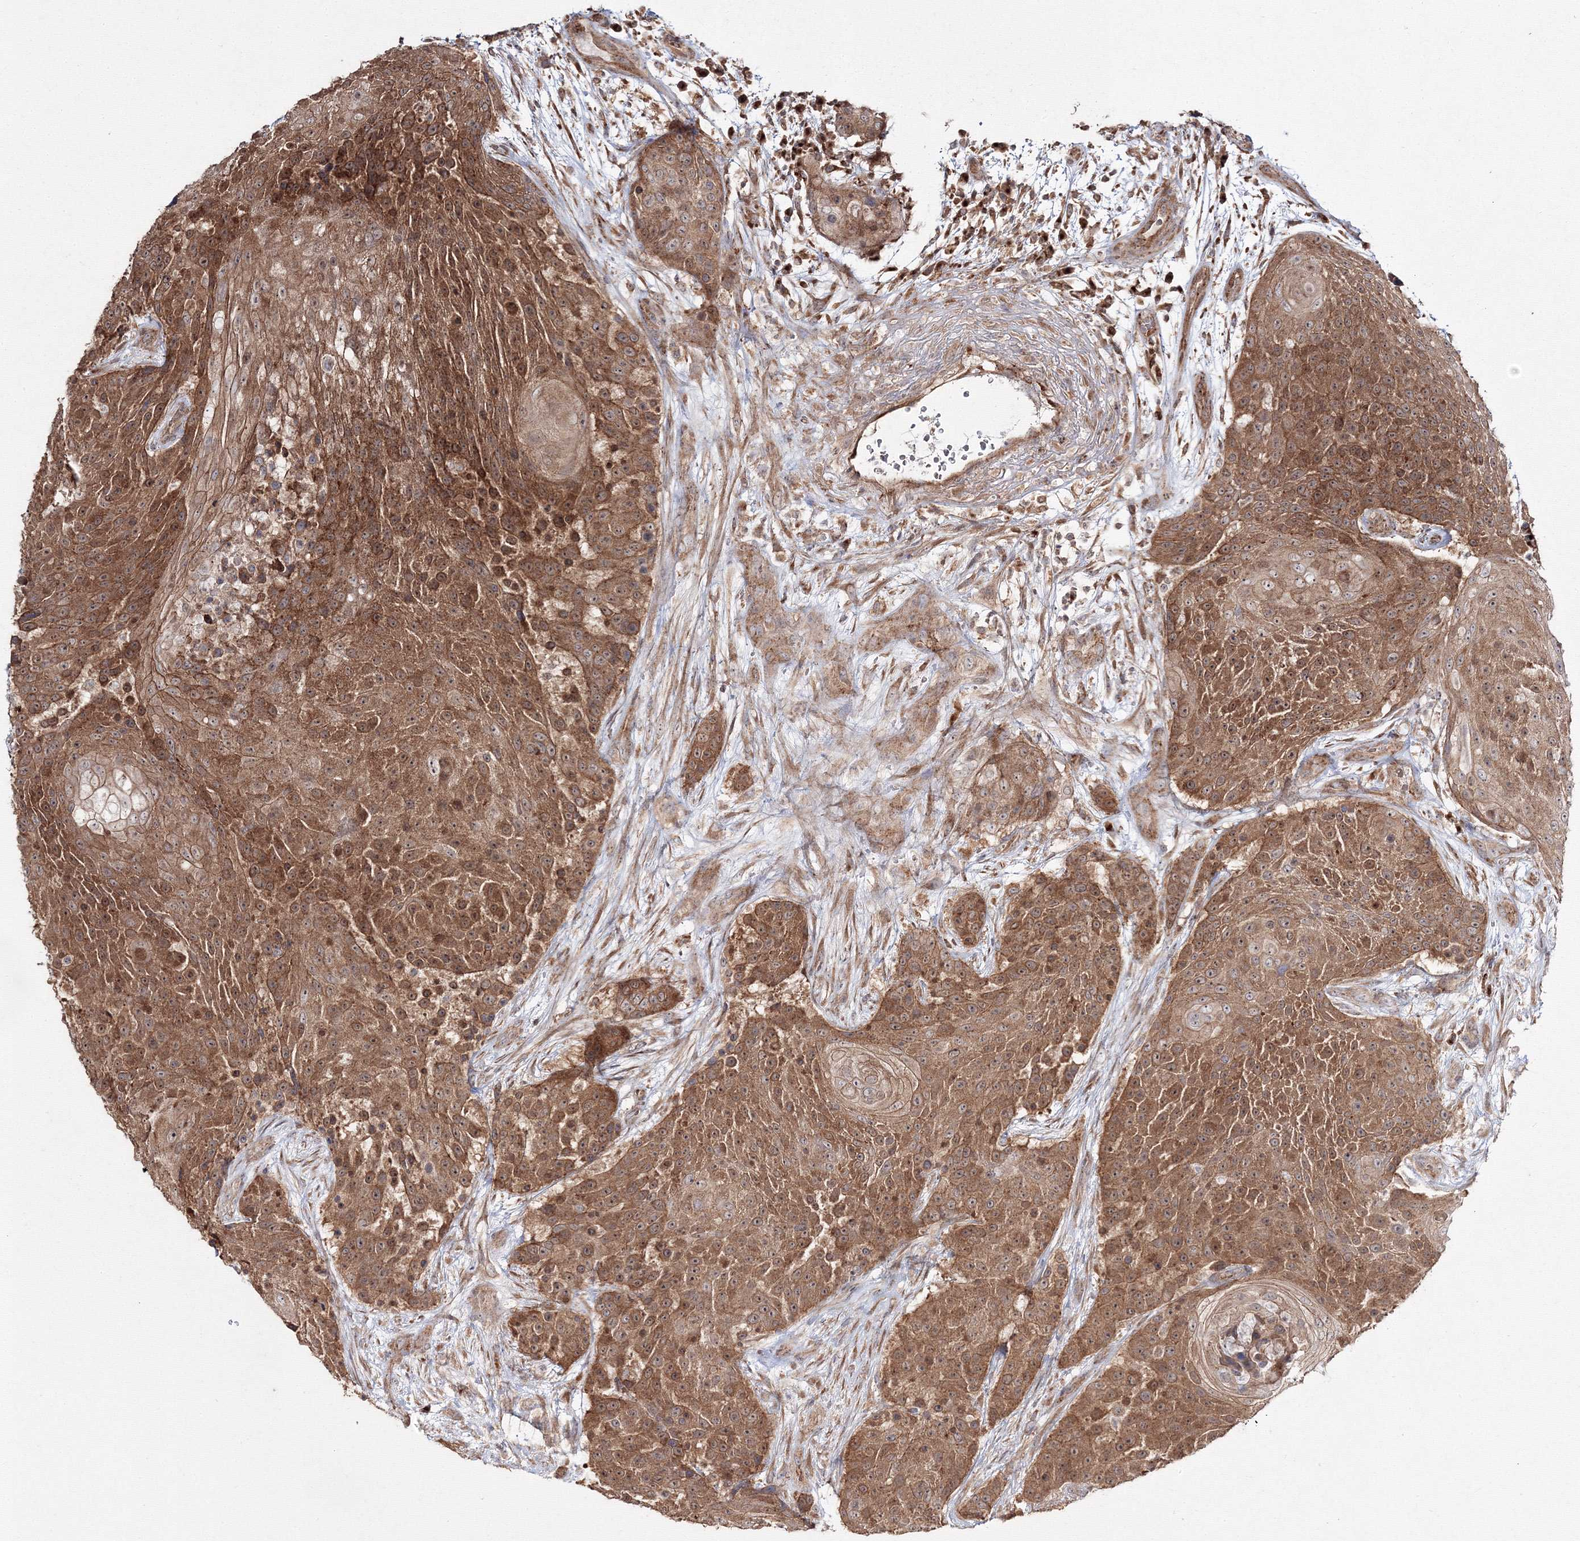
{"staining": {"intensity": "strong", "quantity": ">75%", "location": "cytoplasmic/membranous,nuclear"}, "tissue": "urothelial cancer", "cell_type": "Tumor cells", "image_type": "cancer", "snomed": [{"axis": "morphology", "description": "Urothelial carcinoma, High grade"}, {"axis": "topography", "description": "Urinary bladder"}], "caption": "IHC staining of urothelial cancer, which reveals high levels of strong cytoplasmic/membranous and nuclear positivity in about >75% of tumor cells indicating strong cytoplasmic/membranous and nuclear protein expression. The staining was performed using DAB (brown) for protein detection and nuclei were counterstained in hematoxylin (blue).", "gene": "DDO", "patient": {"sex": "female", "age": 63}}